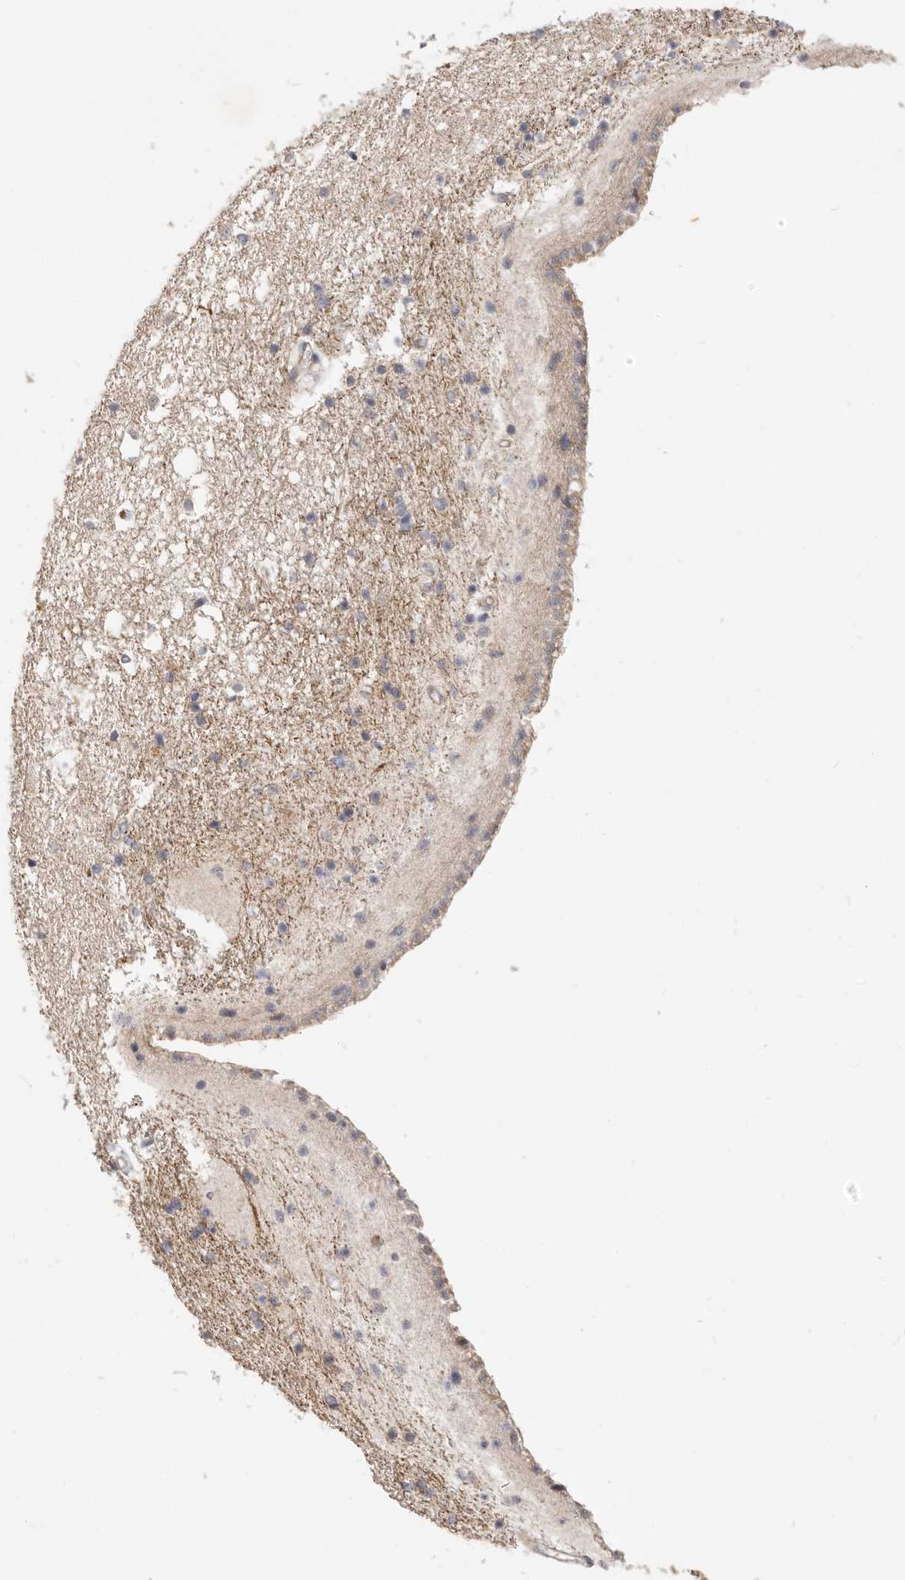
{"staining": {"intensity": "negative", "quantity": "none", "location": "none"}, "tissue": "caudate", "cell_type": "Glial cells", "image_type": "normal", "snomed": [{"axis": "morphology", "description": "Normal tissue, NOS"}, {"axis": "topography", "description": "Lateral ventricle wall"}], "caption": "Glial cells are negative for brown protein staining in unremarkable caudate.", "gene": "ADAMTS9", "patient": {"sex": "male", "age": 45}}